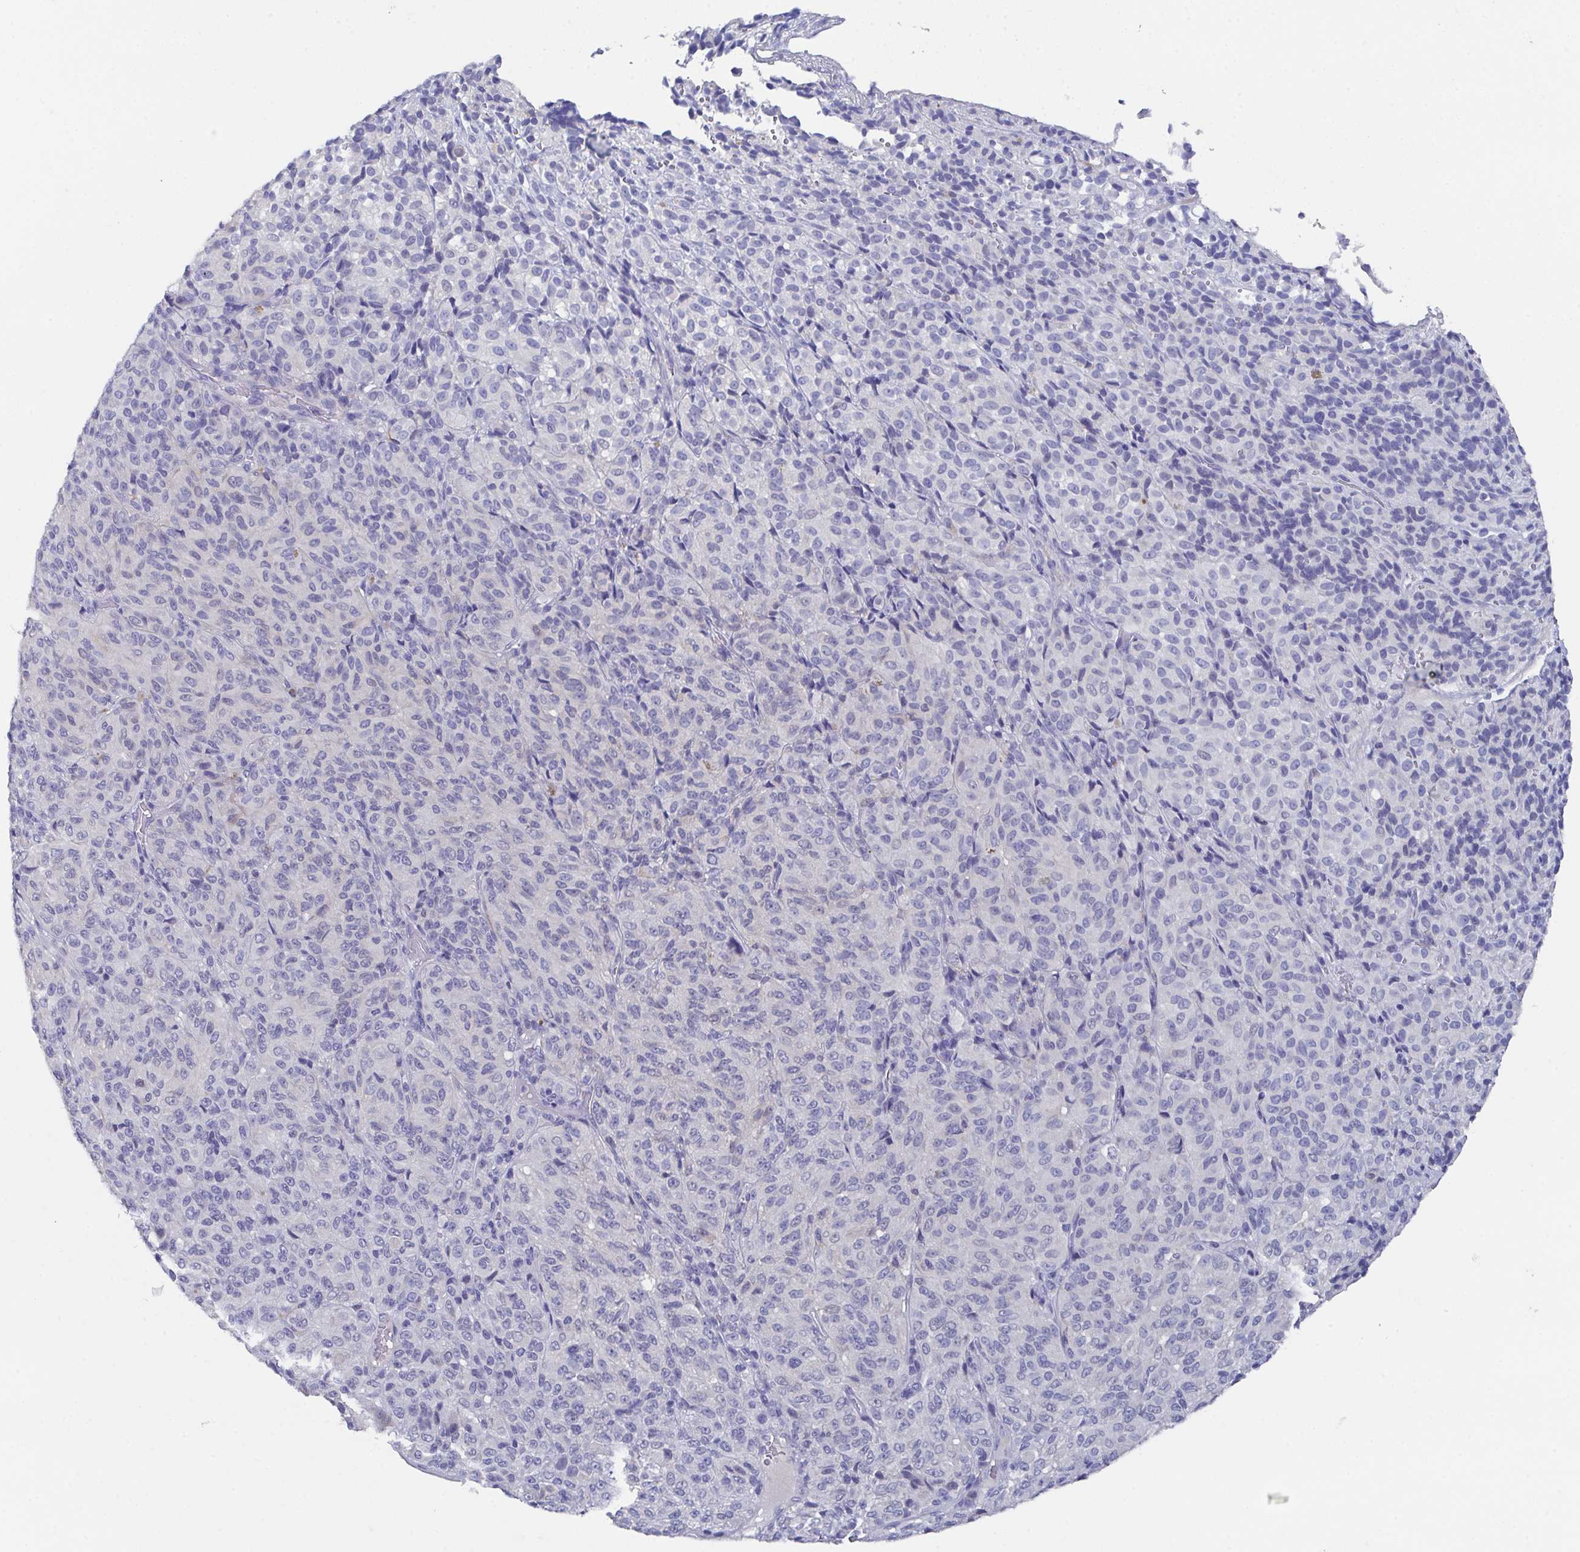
{"staining": {"intensity": "negative", "quantity": "none", "location": "none"}, "tissue": "melanoma", "cell_type": "Tumor cells", "image_type": "cancer", "snomed": [{"axis": "morphology", "description": "Malignant melanoma, Metastatic site"}, {"axis": "topography", "description": "Brain"}], "caption": "An immunohistochemistry (IHC) histopathology image of malignant melanoma (metastatic site) is shown. There is no staining in tumor cells of malignant melanoma (metastatic site). (Brightfield microscopy of DAB (3,3'-diaminobenzidine) IHC at high magnification).", "gene": "SSC4D", "patient": {"sex": "female", "age": 56}}